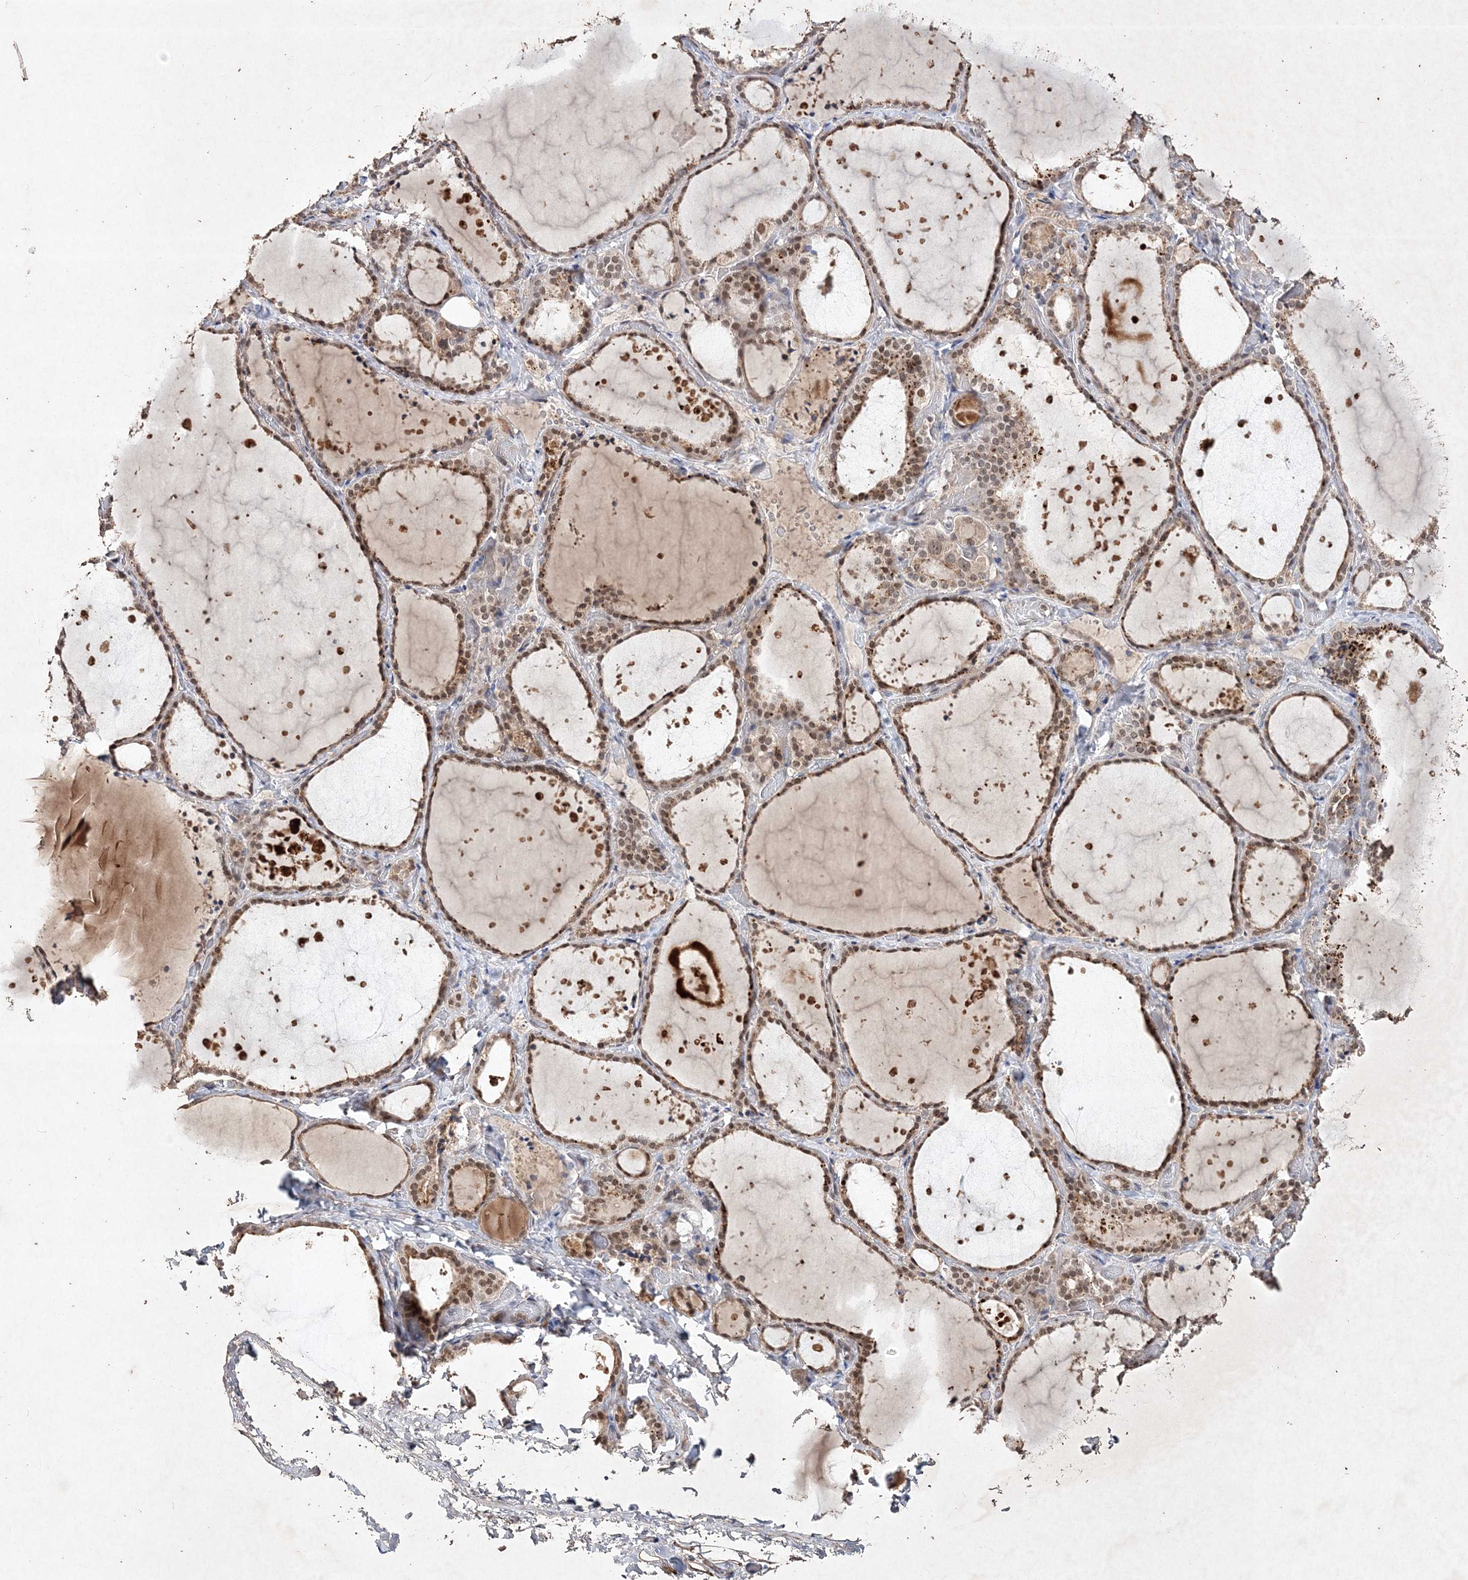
{"staining": {"intensity": "moderate", "quantity": ">75%", "location": "cytoplasmic/membranous,nuclear"}, "tissue": "thyroid gland", "cell_type": "Glandular cells", "image_type": "normal", "snomed": [{"axis": "morphology", "description": "Normal tissue, NOS"}, {"axis": "topography", "description": "Thyroid gland"}], "caption": "Protein expression analysis of benign thyroid gland demonstrates moderate cytoplasmic/membranous,nuclear expression in approximately >75% of glandular cells.", "gene": "C3orf38", "patient": {"sex": "female", "age": 44}}